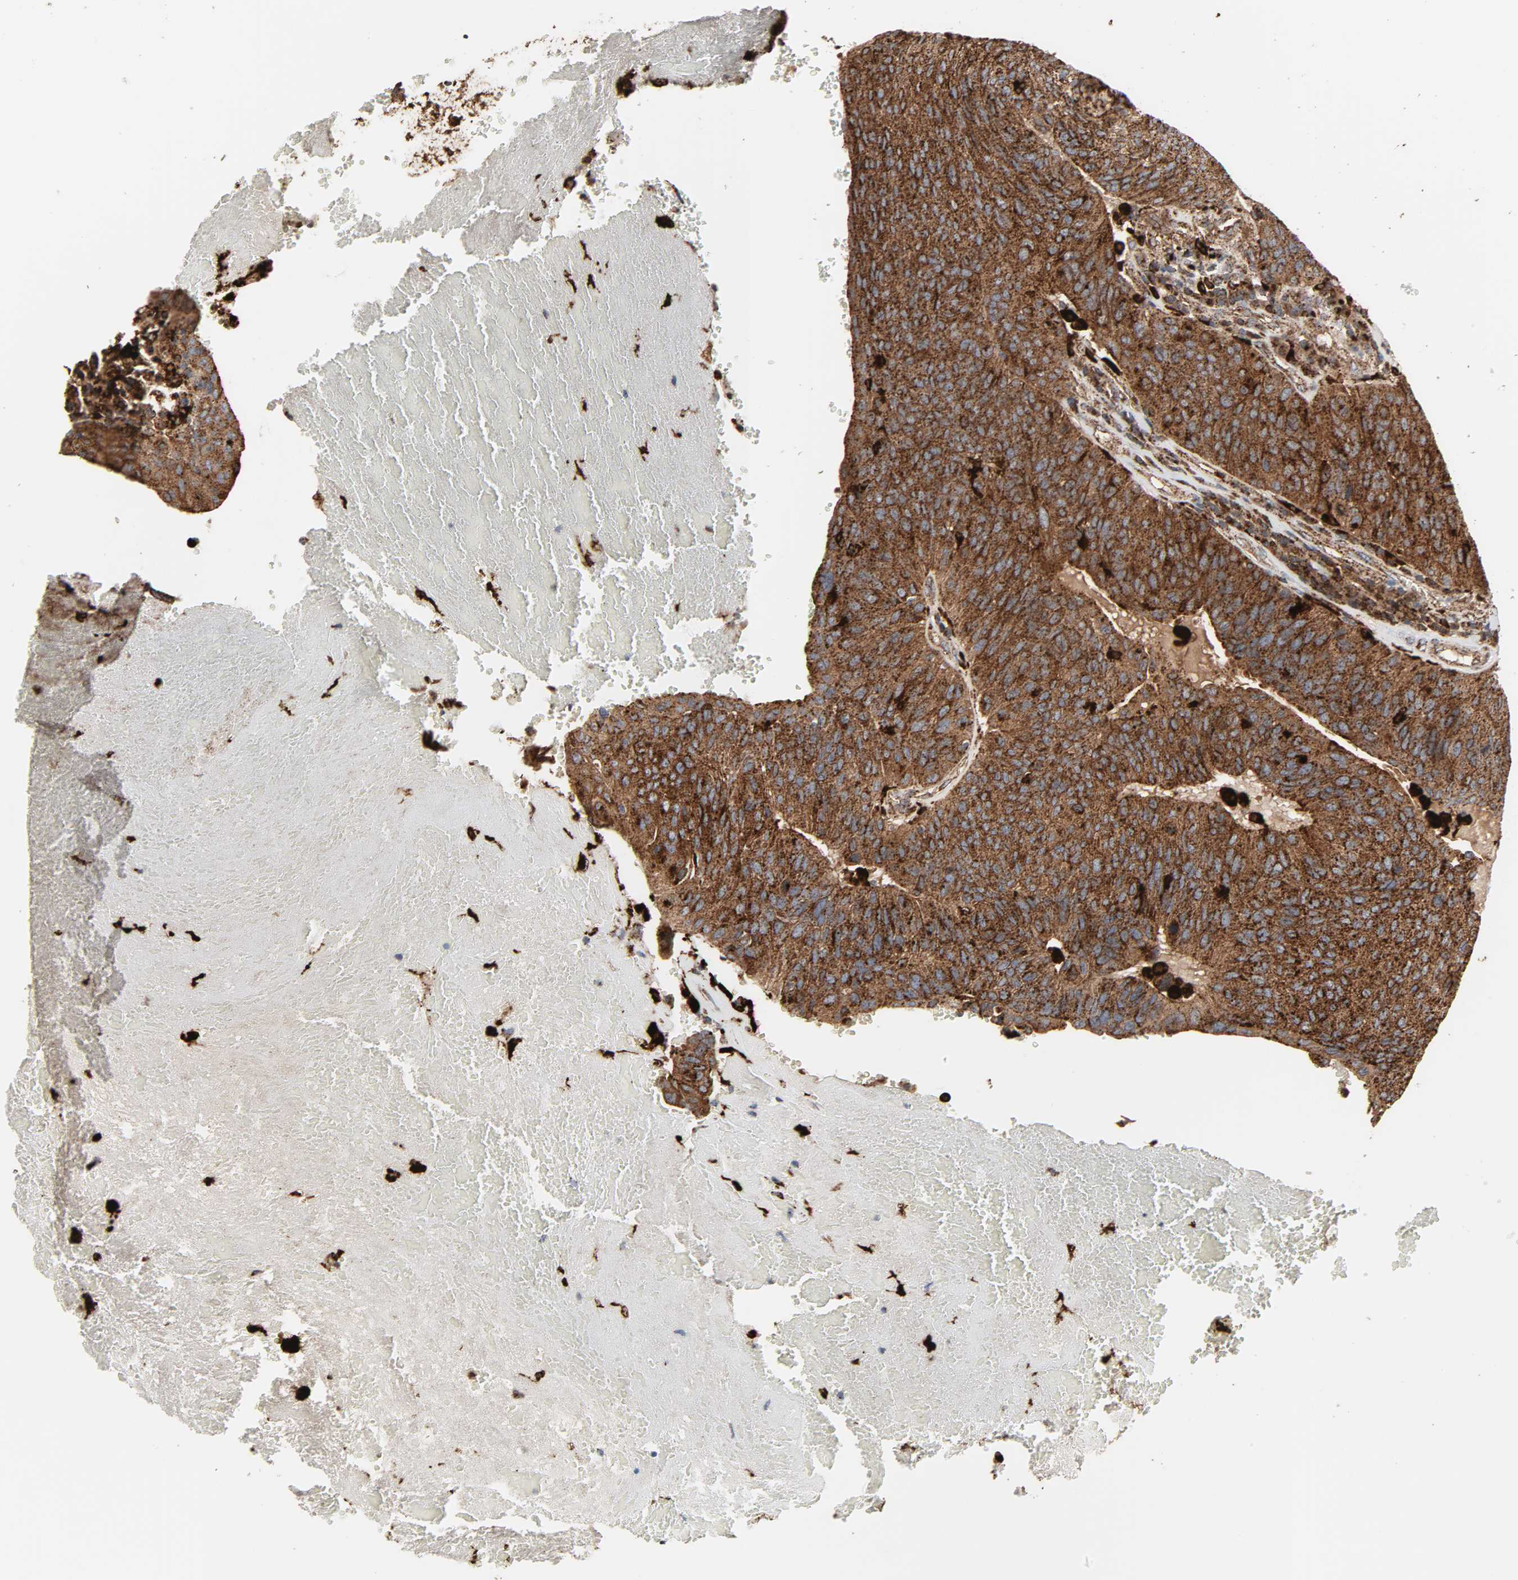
{"staining": {"intensity": "strong", "quantity": ">75%", "location": "cytoplasmic/membranous"}, "tissue": "urothelial cancer", "cell_type": "Tumor cells", "image_type": "cancer", "snomed": [{"axis": "morphology", "description": "Urothelial carcinoma, High grade"}, {"axis": "topography", "description": "Urinary bladder"}], "caption": "Tumor cells reveal high levels of strong cytoplasmic/membranous staining in about >75% of cells in urothelial carcinoma (high-grade).", "gene": "PSAP", "patient": {"sex": "male", "age": 66}}